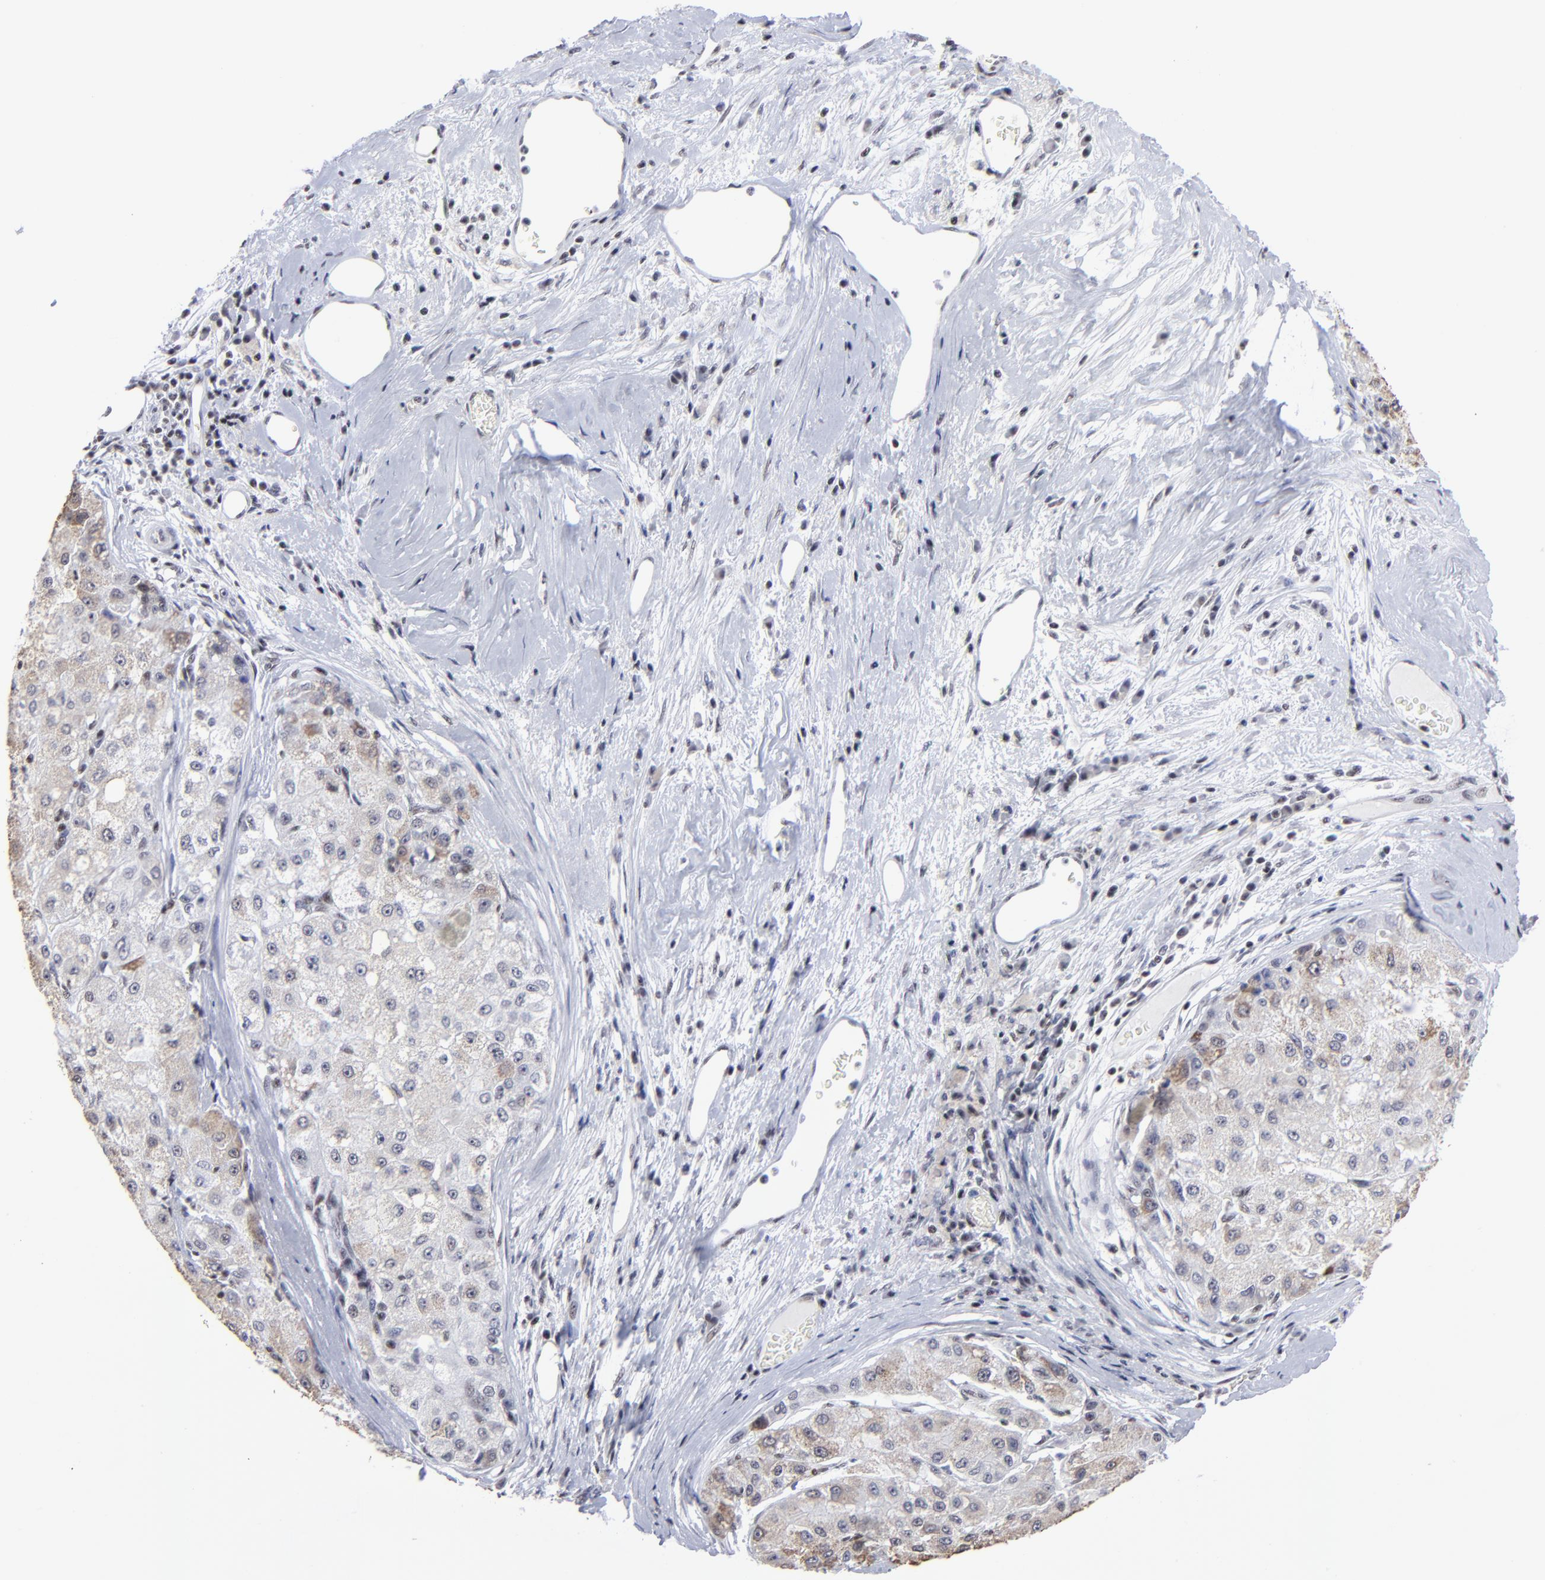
{"staining": {"intensity": "weak", "quantity": "<25%", "location": "cytoplasmic/membranous"}, "tissue": "liver cancer", "cell_type": "Tumor cells", "image_type": "cancer", "snomed": [{"axis": "morphology", "description": "Carcinoma, Hepatocellular, NOS"}, {"axis": "topography", "description": "Liver"}], "caption": "Immunohistochemistry (IHC) of liver cancer (hepatocellular carcinoma) demonstrates no positivity in tumor cells.", "gene": "SP2", "patient": {"sex": "male", "age": 80}}